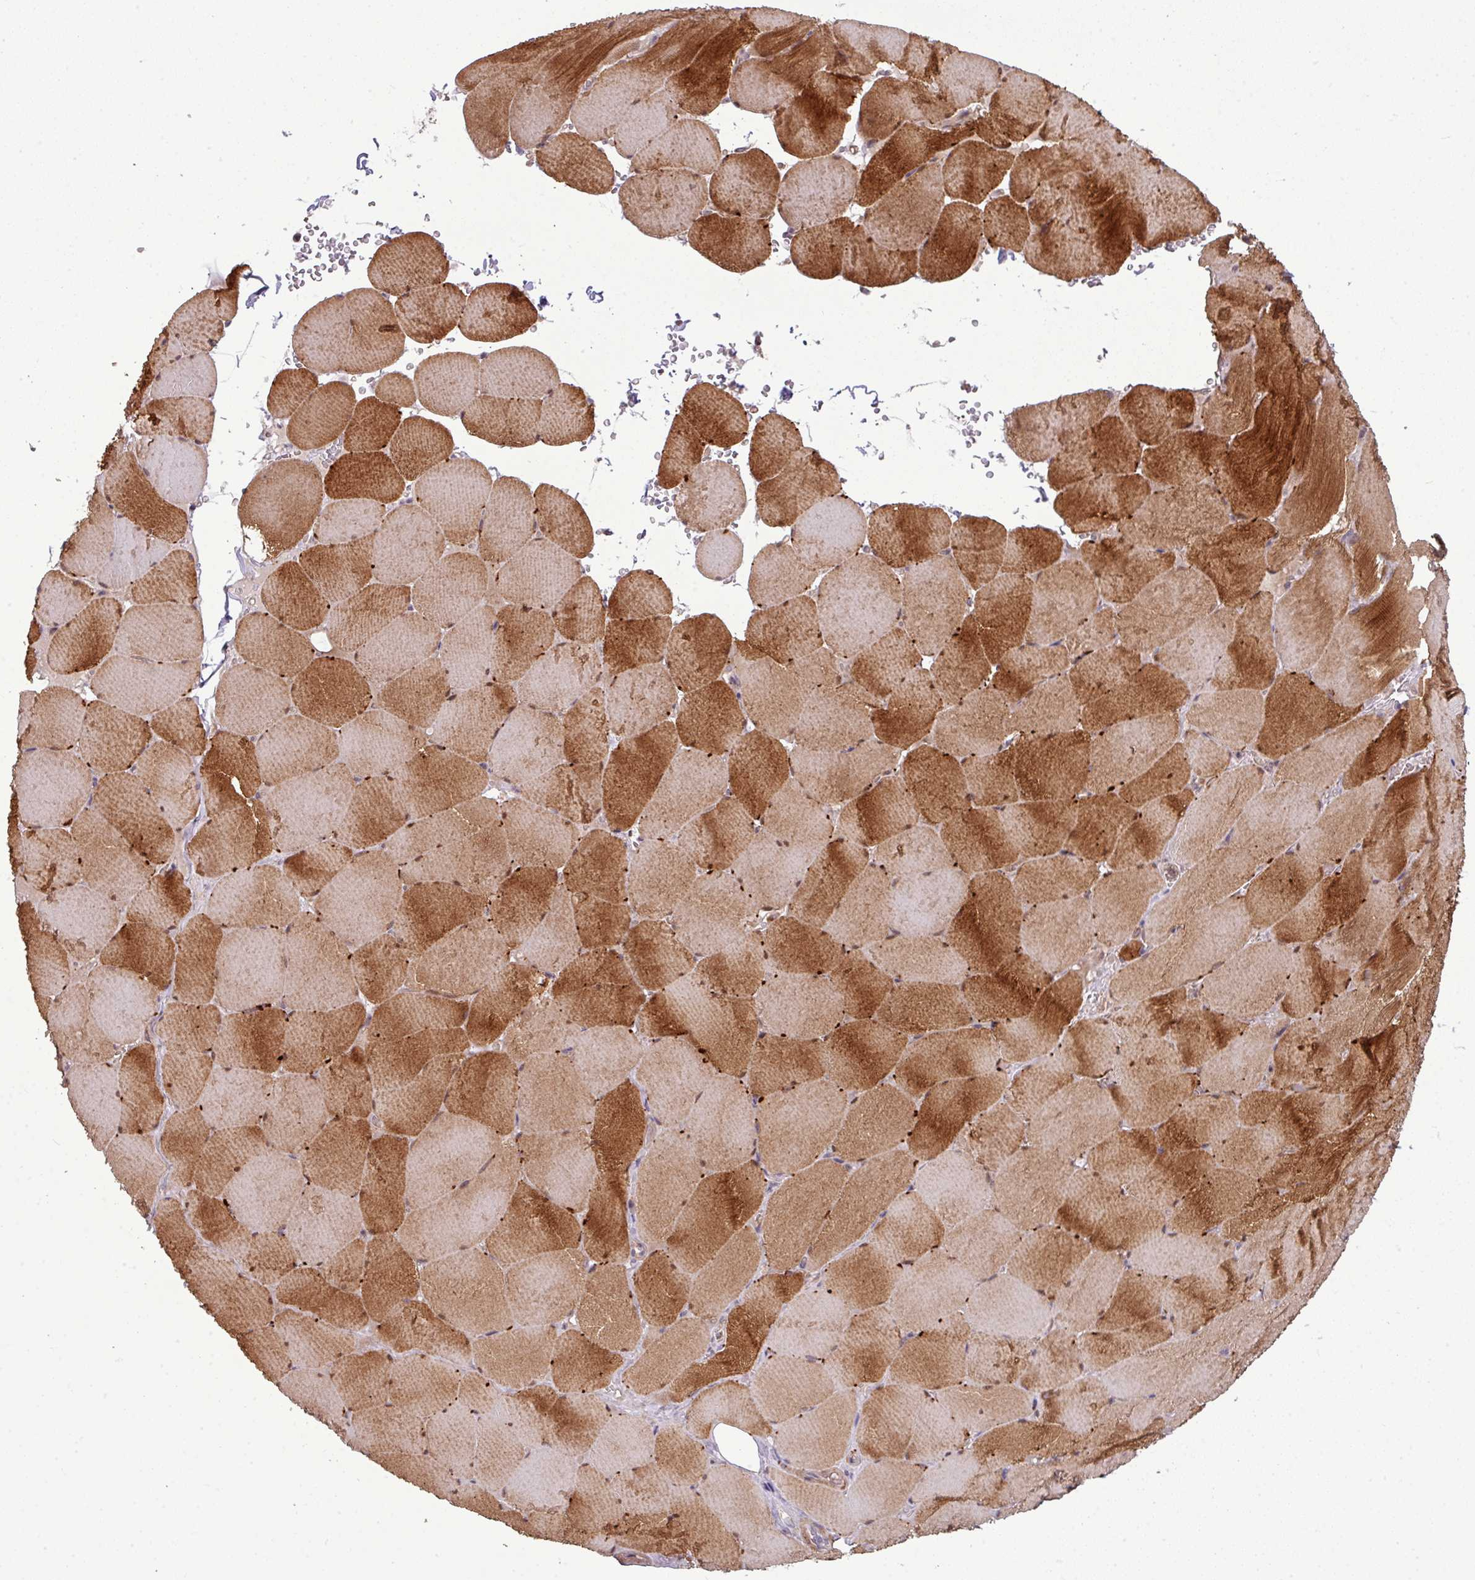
{"staining": {"intensity": "strong", "quantity": "25%-75%", "location": "cytoplasmic/membranous"}, "tissue": "skeletal muscle", "cell_type": "Myocytes", "image_type": "normal", "snomed": [{"axis": "morphology", "description": "Normal tissue, NOS"}, {"axis": "topography", "description": "Skeletal muscle"}, {"axis": "topography", "description": "Head-Neck"}], "caption": "Strong cytoplasmic/membranous positivity is appreciated in approximately 25%-75% of myocytes in unremarkable skeletal muscle.", "gene": "ZNF35", "patient": {"sex": "male", "age": 66}}